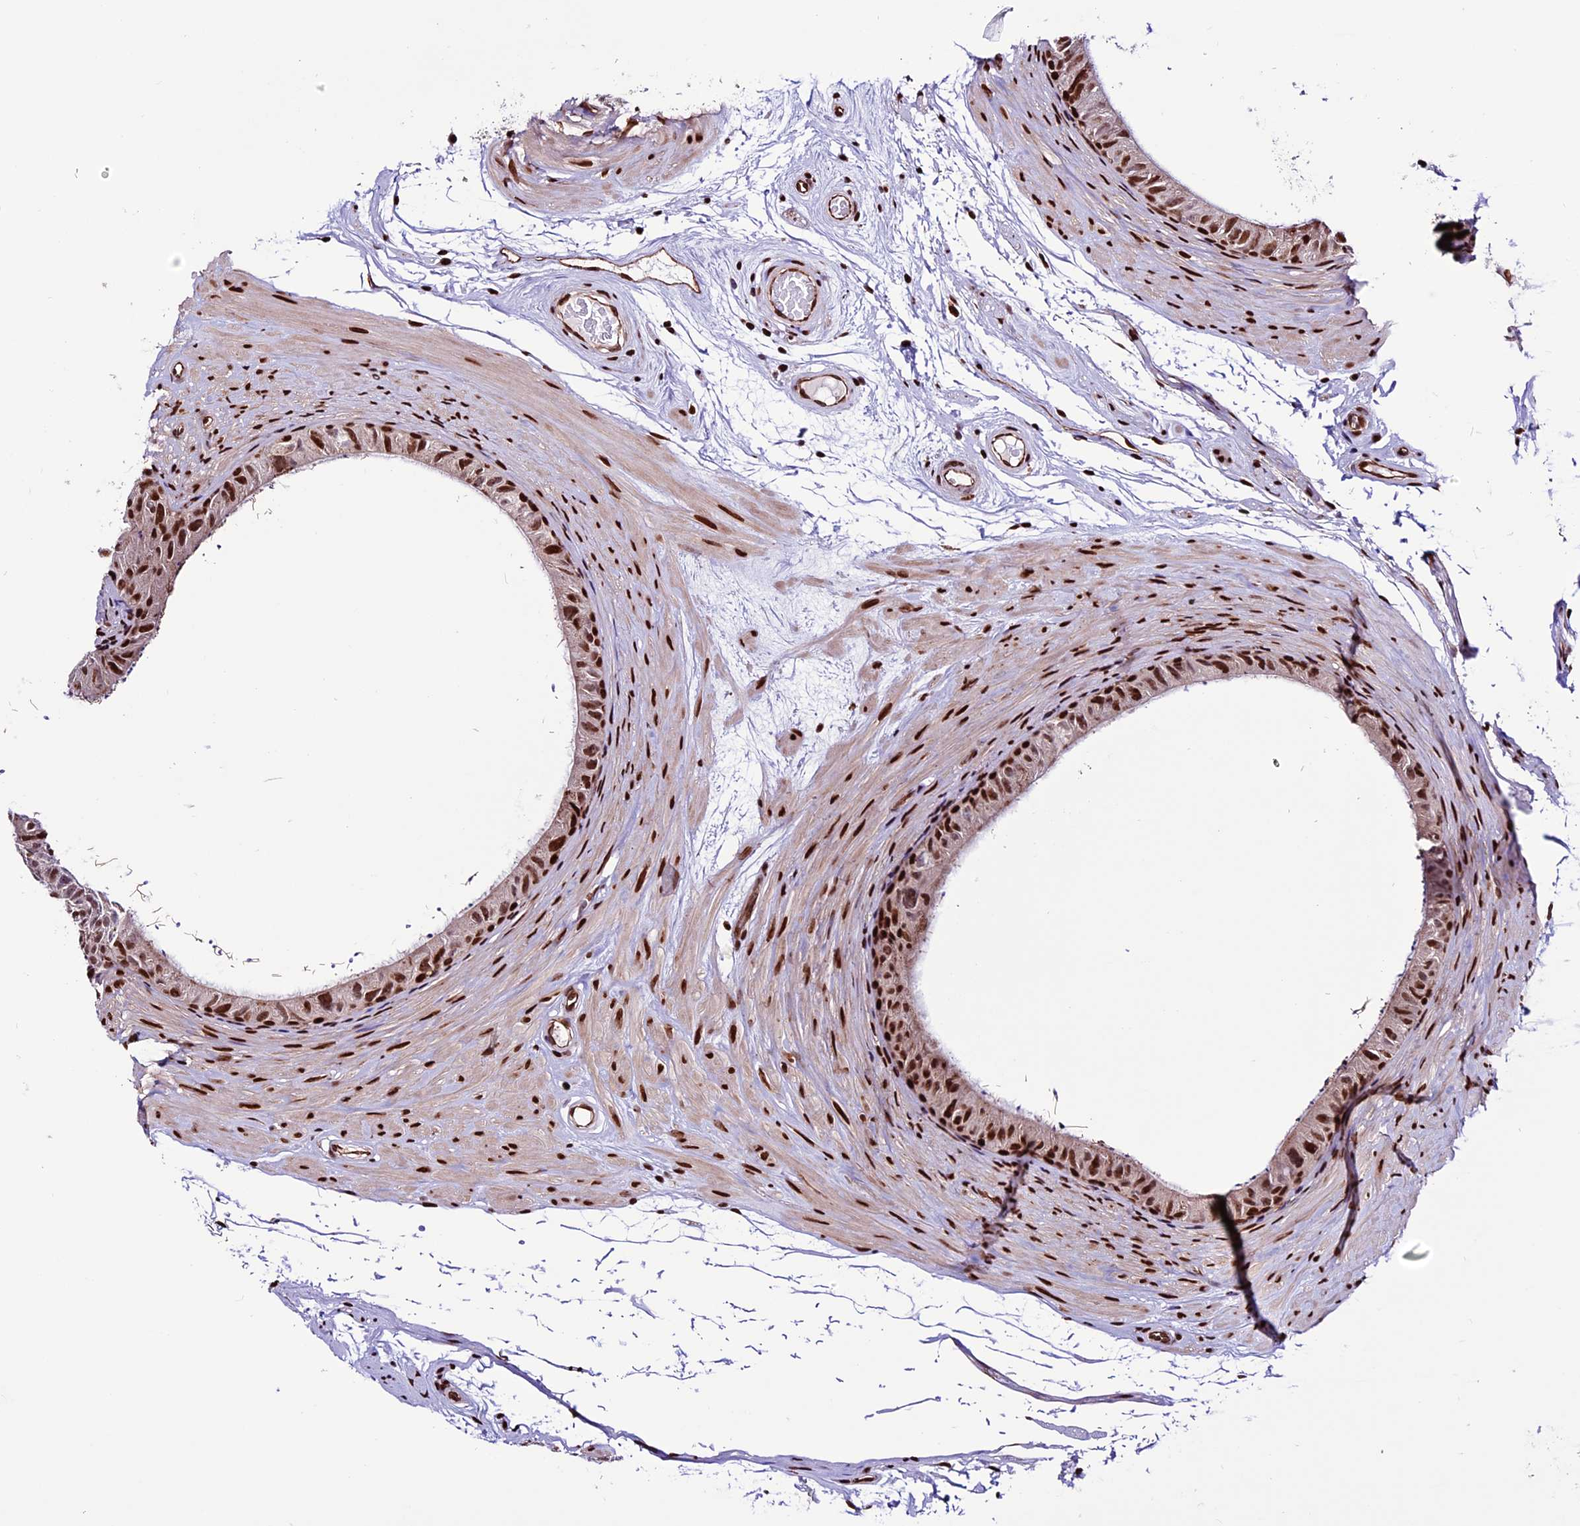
{"staining": {"intensity": "strong", "quantity": ">75%", "location": "nuclear"}, "tissue": "epididymis", "cell_type": "Glandular cells", "image_type": "normal", "snomed": [{"axis": "morphology", "description": "Normal tissue, NOS"}, {"axis": "topography", "description": "Epididymis"}], "caption": "Protein staining reveals strong nuclear expression in about >75% of glandular cells in unremarkable epididymis.", "gene": "RINL", "patient": {"sex": "male", "age": 45}}